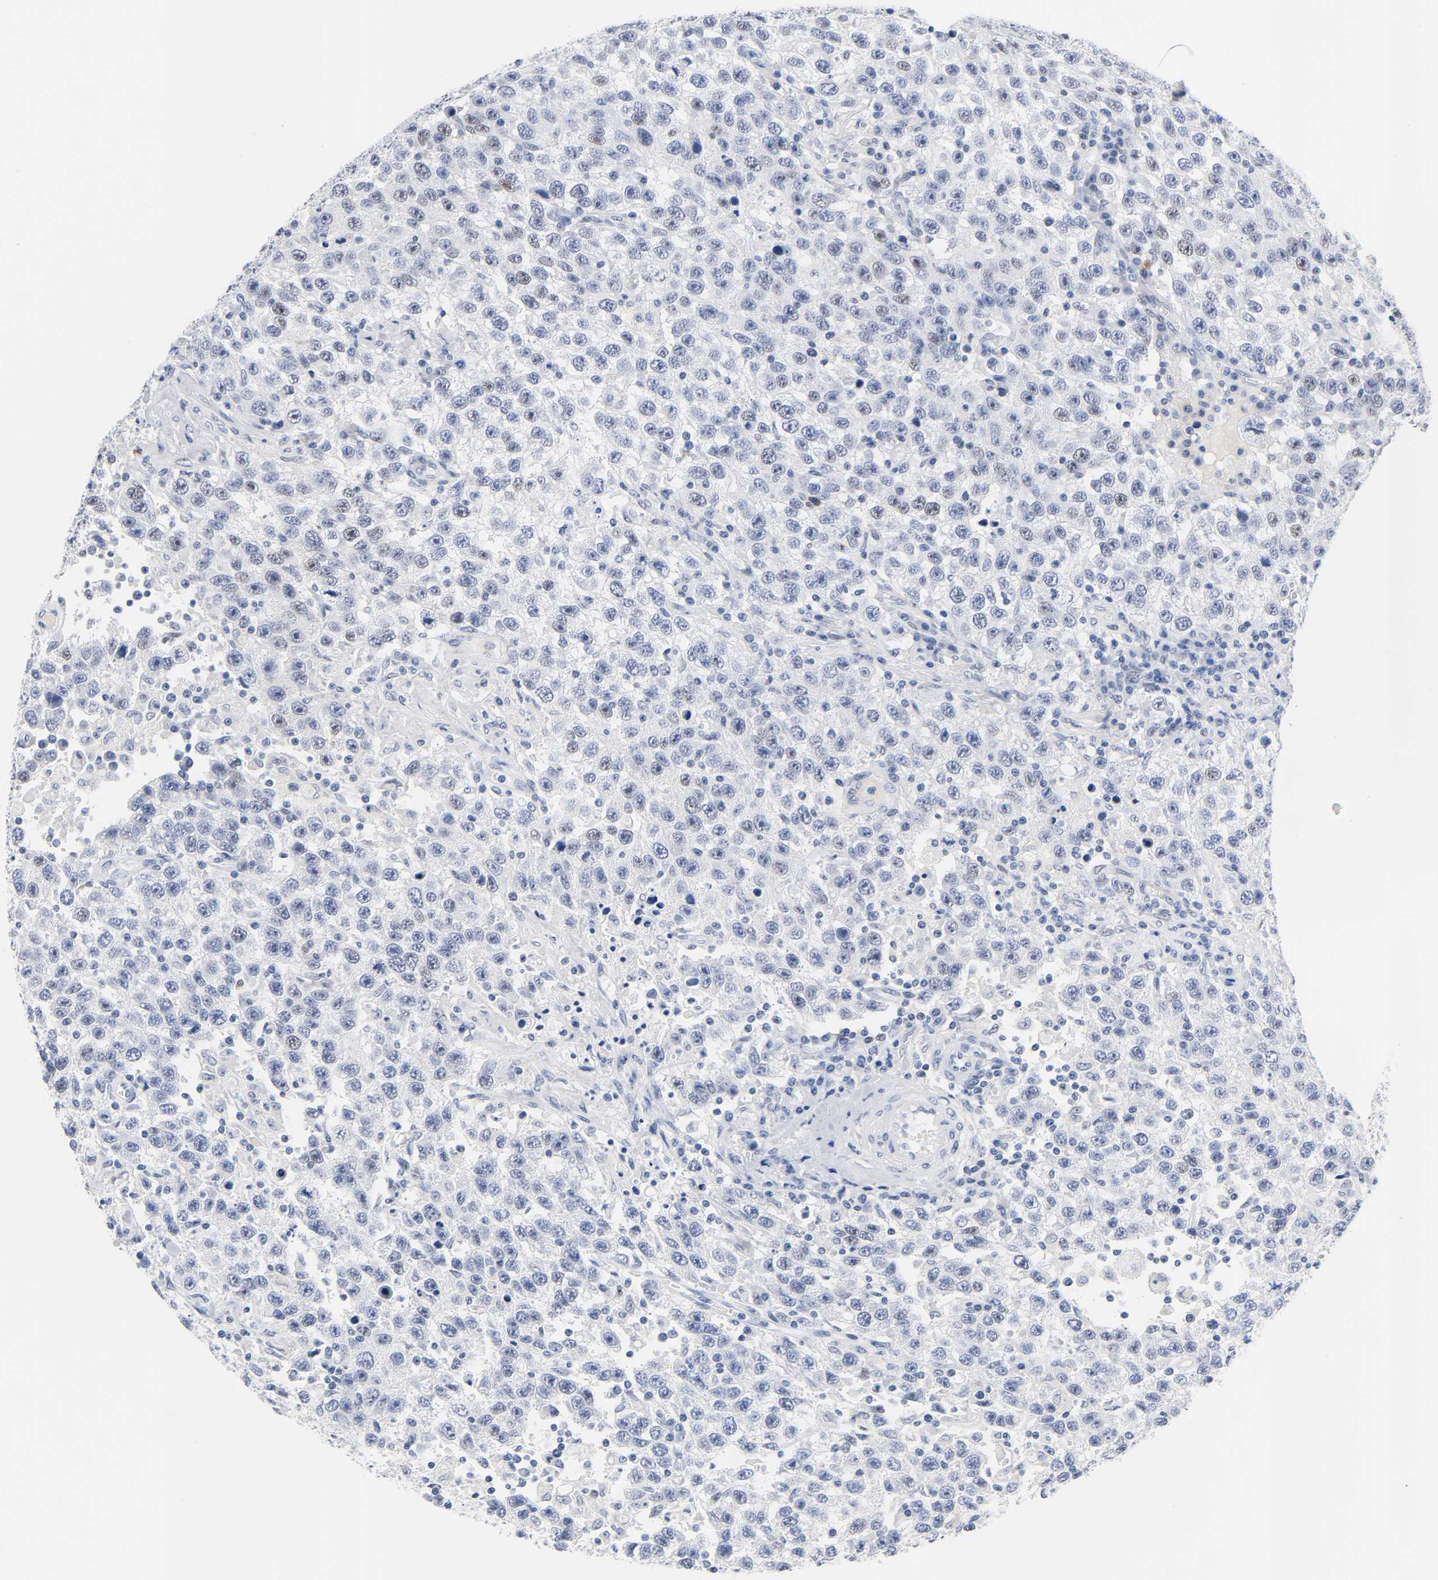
{"staining": {"intensity": "weak", "quantity": "<25%", "location": "nuclear"}, "tissue": "testis cancer", "cell_type": "Tumor cells", "image_type": "cancer", "snomed": [{"axis": "morphology", "description": "Seminoma, NOS"}, {"axis": "topography", "description": "Testis"}], "caption": "Immunohistochemistry histopathology image of human testis cancer (seminoma) stained for a protein (brown), which displays no expression in tumor cells.", "gene": "NAB2", "patient": {"sex": "male", "age": 41}}